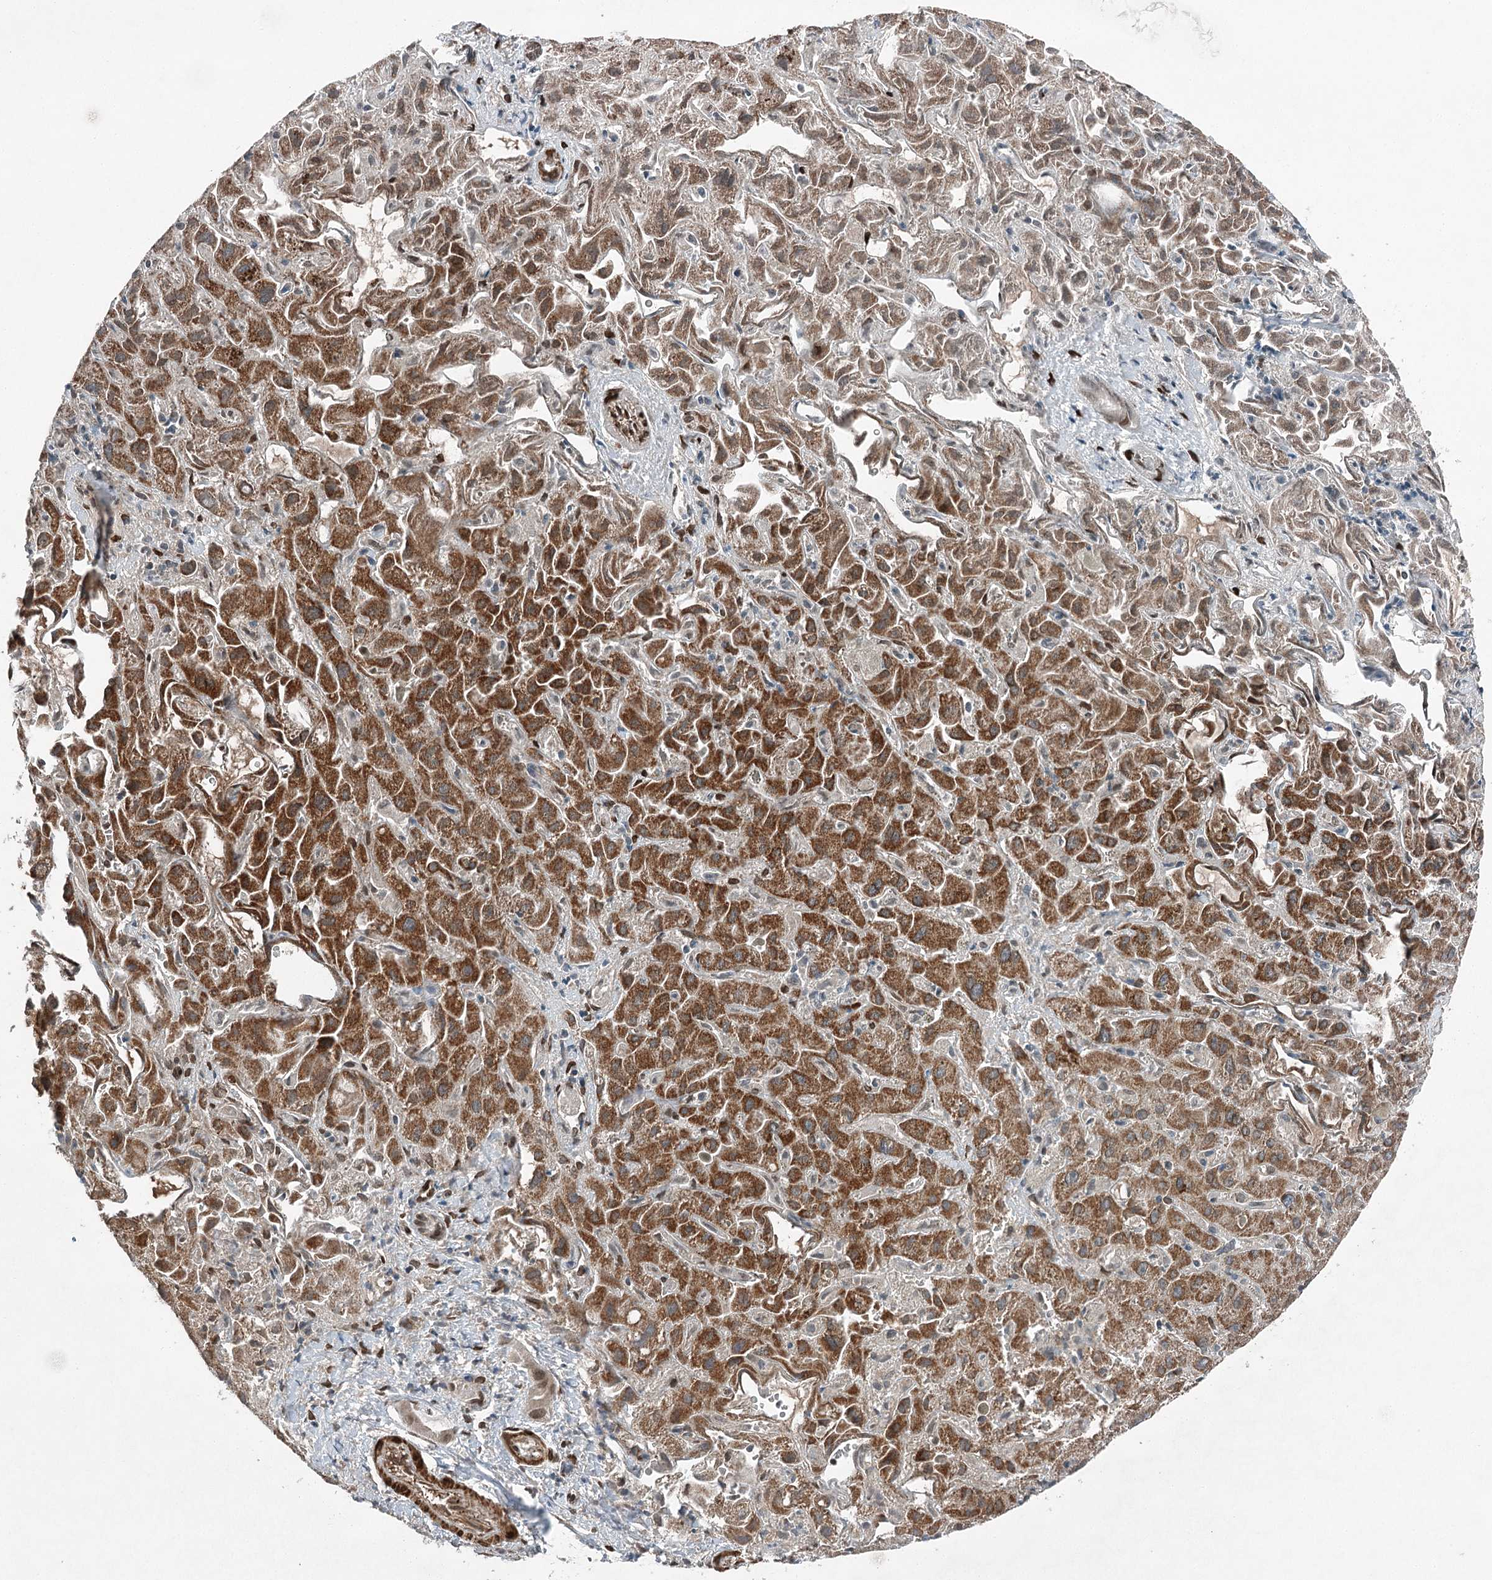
{"staining": {"intensity": "strong", "quantity": ">75%", "location": "cytoplasmic/membranous"}, "tissue": "liver cancer", "cell_type": "Tumor cells", "image_type": "cancer", "snomed": [{"axis": "morphology", "description": "Cholangiocarcinoma"}, {"axis": "topography", "description": "Liver"}], "caption": "DAB immunohistochemical staining of human cholangiocarcinoma (liver) shows strong cytoplasmic/membranous protein expression in approximately >75% of tumor cells. Immunohistochemistry stains the protein of interest in brown and the nuclei are stained blue.", "gene": "BCKDHA", "patient": {"sex": "female", "age": 52}}